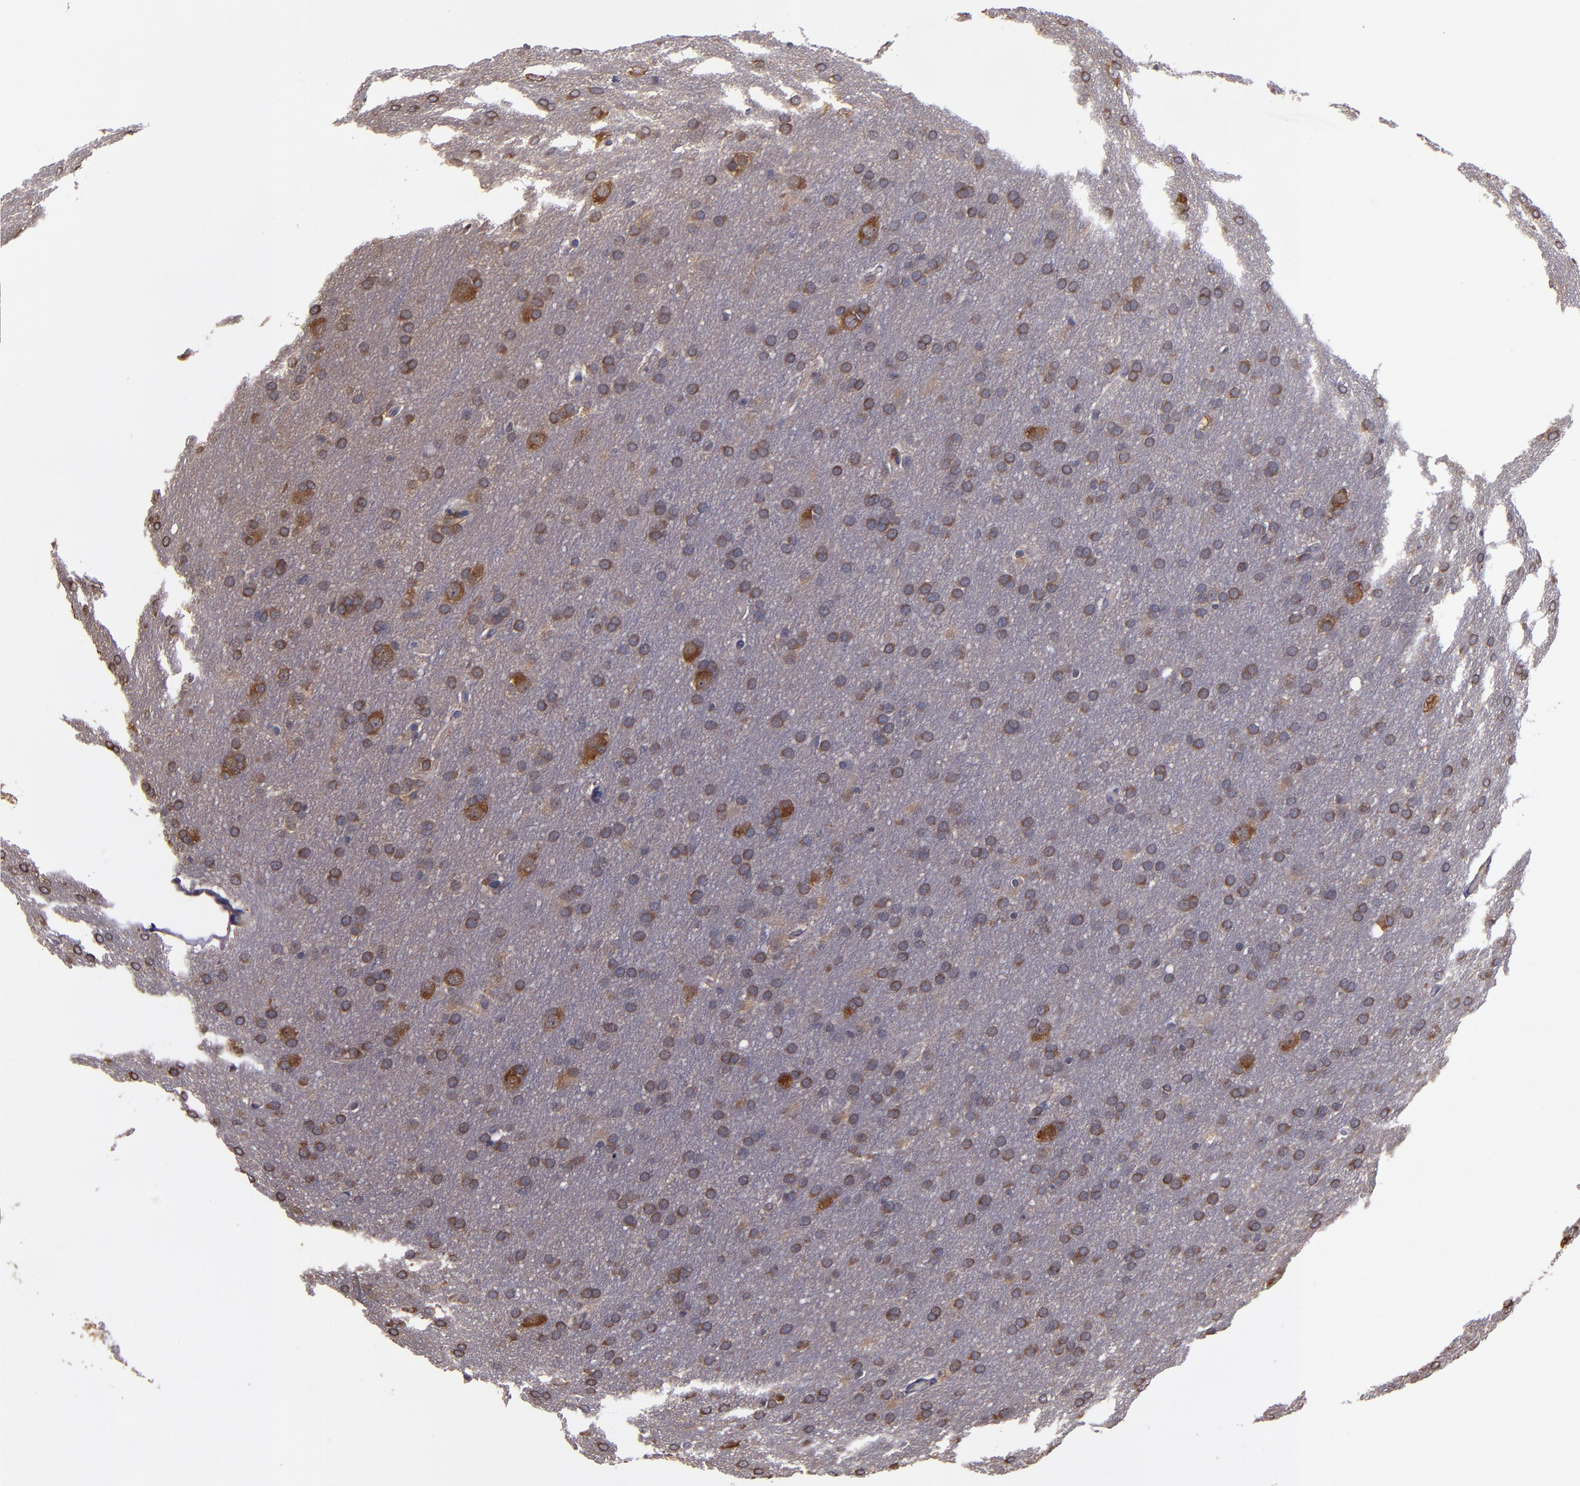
{"staining": {"intensity": "moderate", "quantity": "25%-75%", "location": "cytoplasmic/membranous"}, "tissue": "glioma", "cell_type": "Tumor cells", "image_type": "cancer", "snomed": [{"axis": "morphology", "description": "Glioma, malignant, Low grade"}, {"axis": "topography", "description": "Brain"}], "caption": "Glioma tissue shows moderate cytoplasmic/membranous expression in about 25%-75% of tumor cells, visualized by immunohistochemistry.", "gene": "CARS1", "patient": {"sex": "female", "age": 32}}